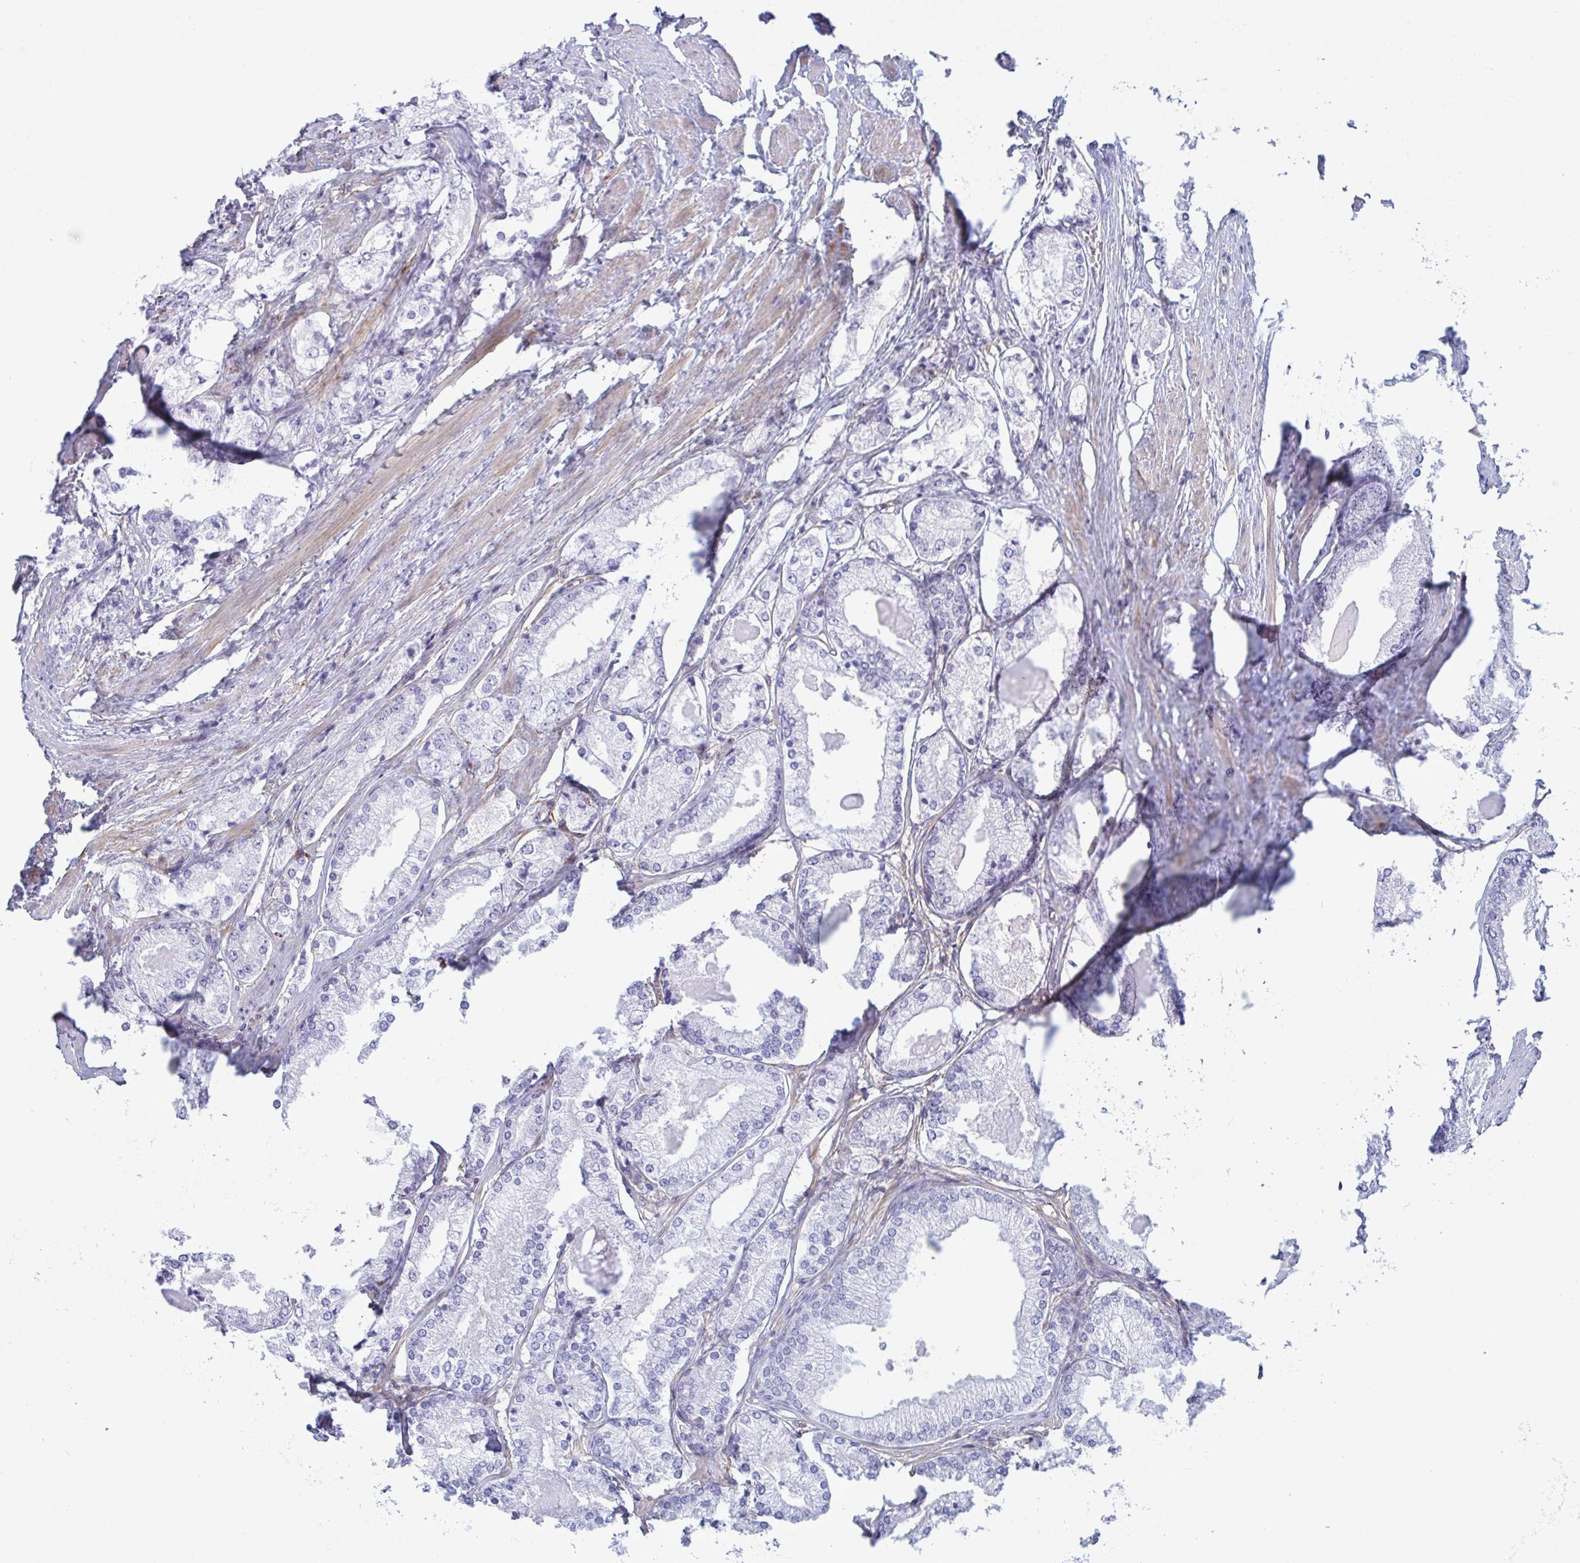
{"staining": {"intensity": "negative", "quantity": "none", "location": "none"}, "tissue": "prostate cancer", "cell_type": "Tumor cells", "image_type": "cancer", "snomed": [{"axis": "morphology", "description": "Adenocarcinoma, NOS"}, {"axis": "morphology", "description": "Adenocarcinoma, Low grade"}, {"axis": "topography", "description": "Prostate"}], "caption": "Immunohistochemical staining of prostate cancer displays no significant expression in tumor cells.", "gene": "PRRT4", "patient": {"sex": "male", "age": 68}}